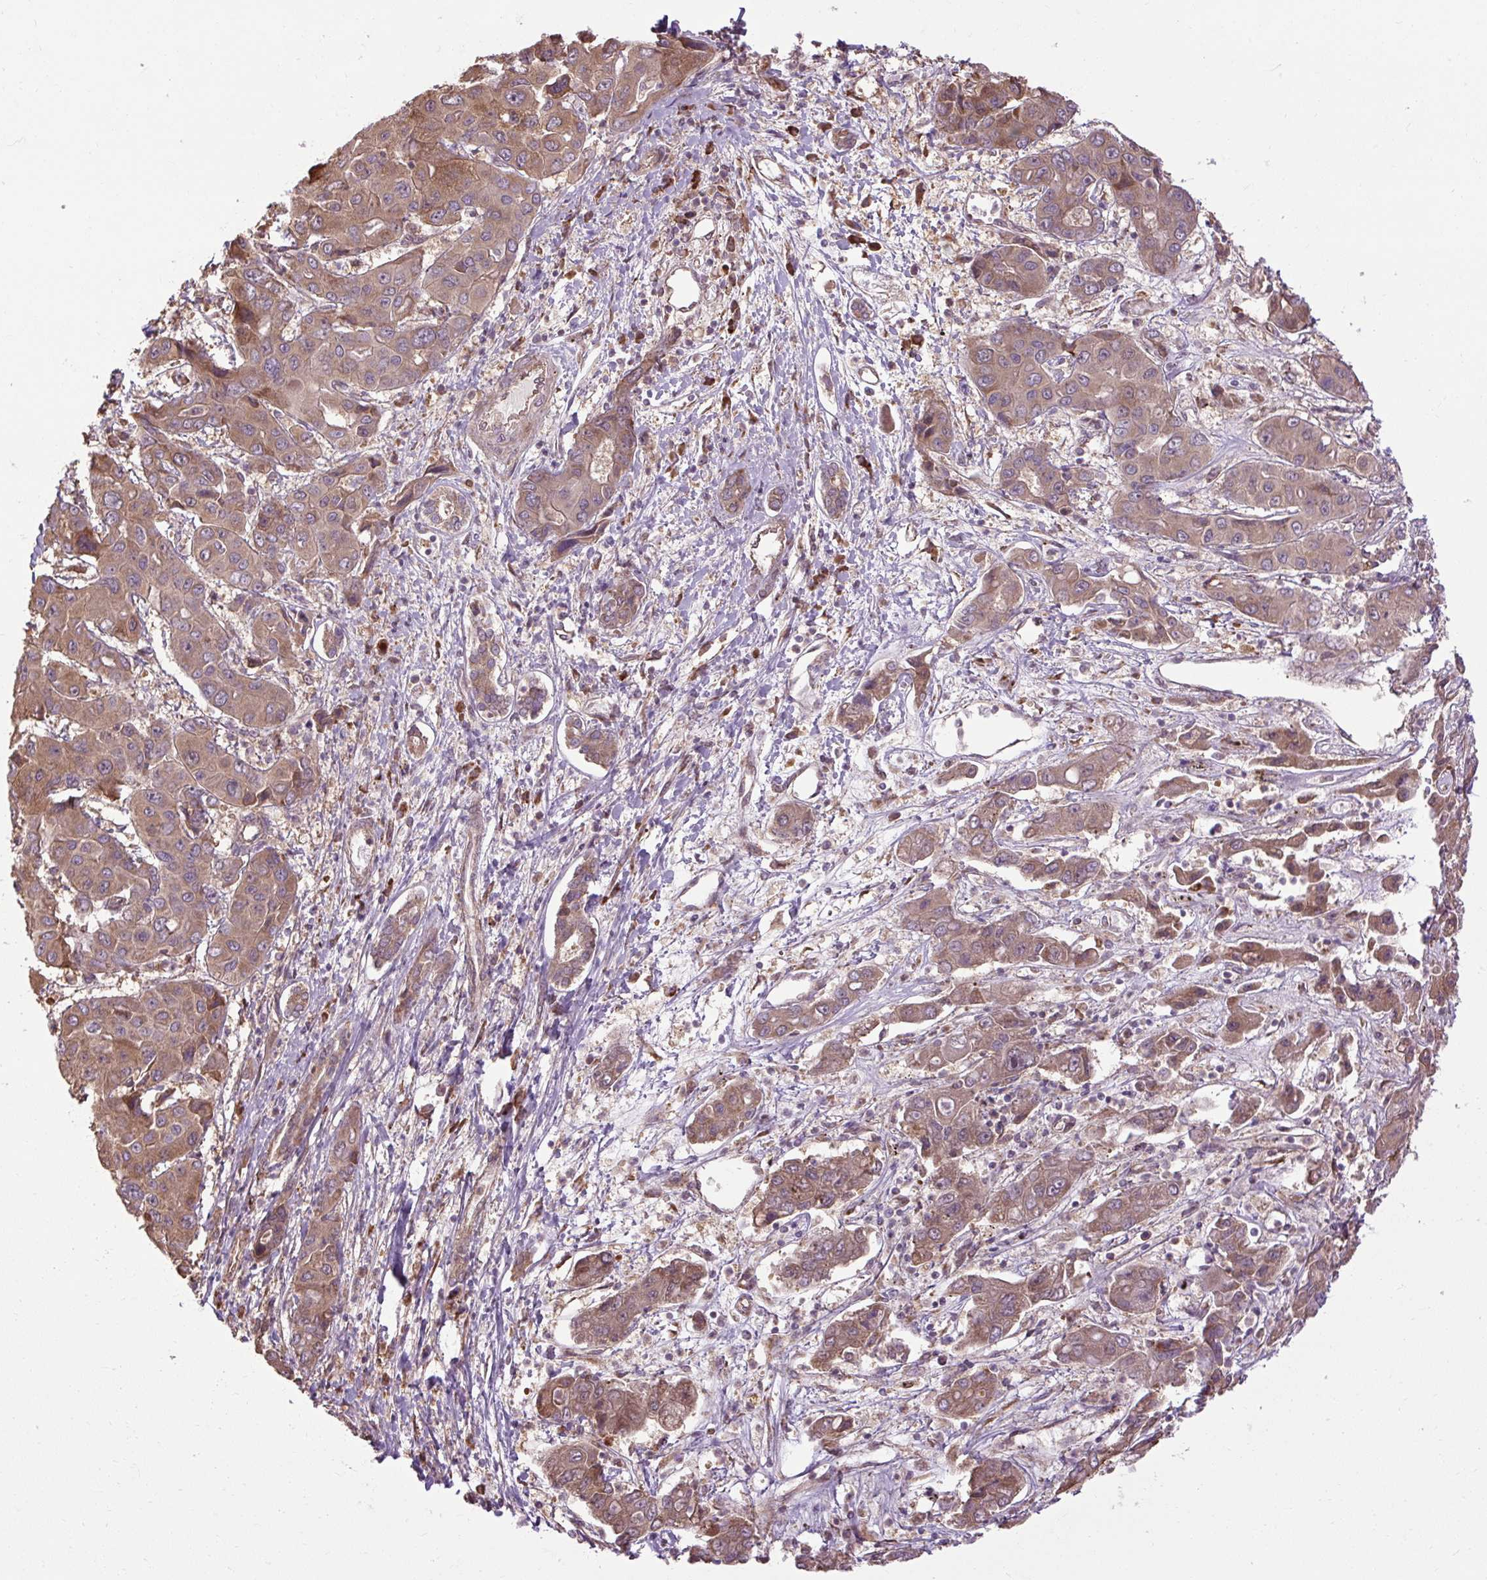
{"staining": {"intensity": "moderate", "quantity": ">75%", "location": "cytoplasmic/membranous"}, "tissue": "liver cancer", "cell_type": "Tumor cells", "image_type": "cancer", "snomed": [{"axis": "morphology", "description": "Cholangiocarcinoma"}, {"axis": "topography", "description": "Liver"}], "caption": "This is a photomicrograph of immunohistochemistry (IHC) staining of liver cholangiocarcinoma, which shows moderate expression in the cytoplasmic/membranous of tumor cells.", "gene": "FLRT1", "patient": {"sex": "male", "age": 67}}